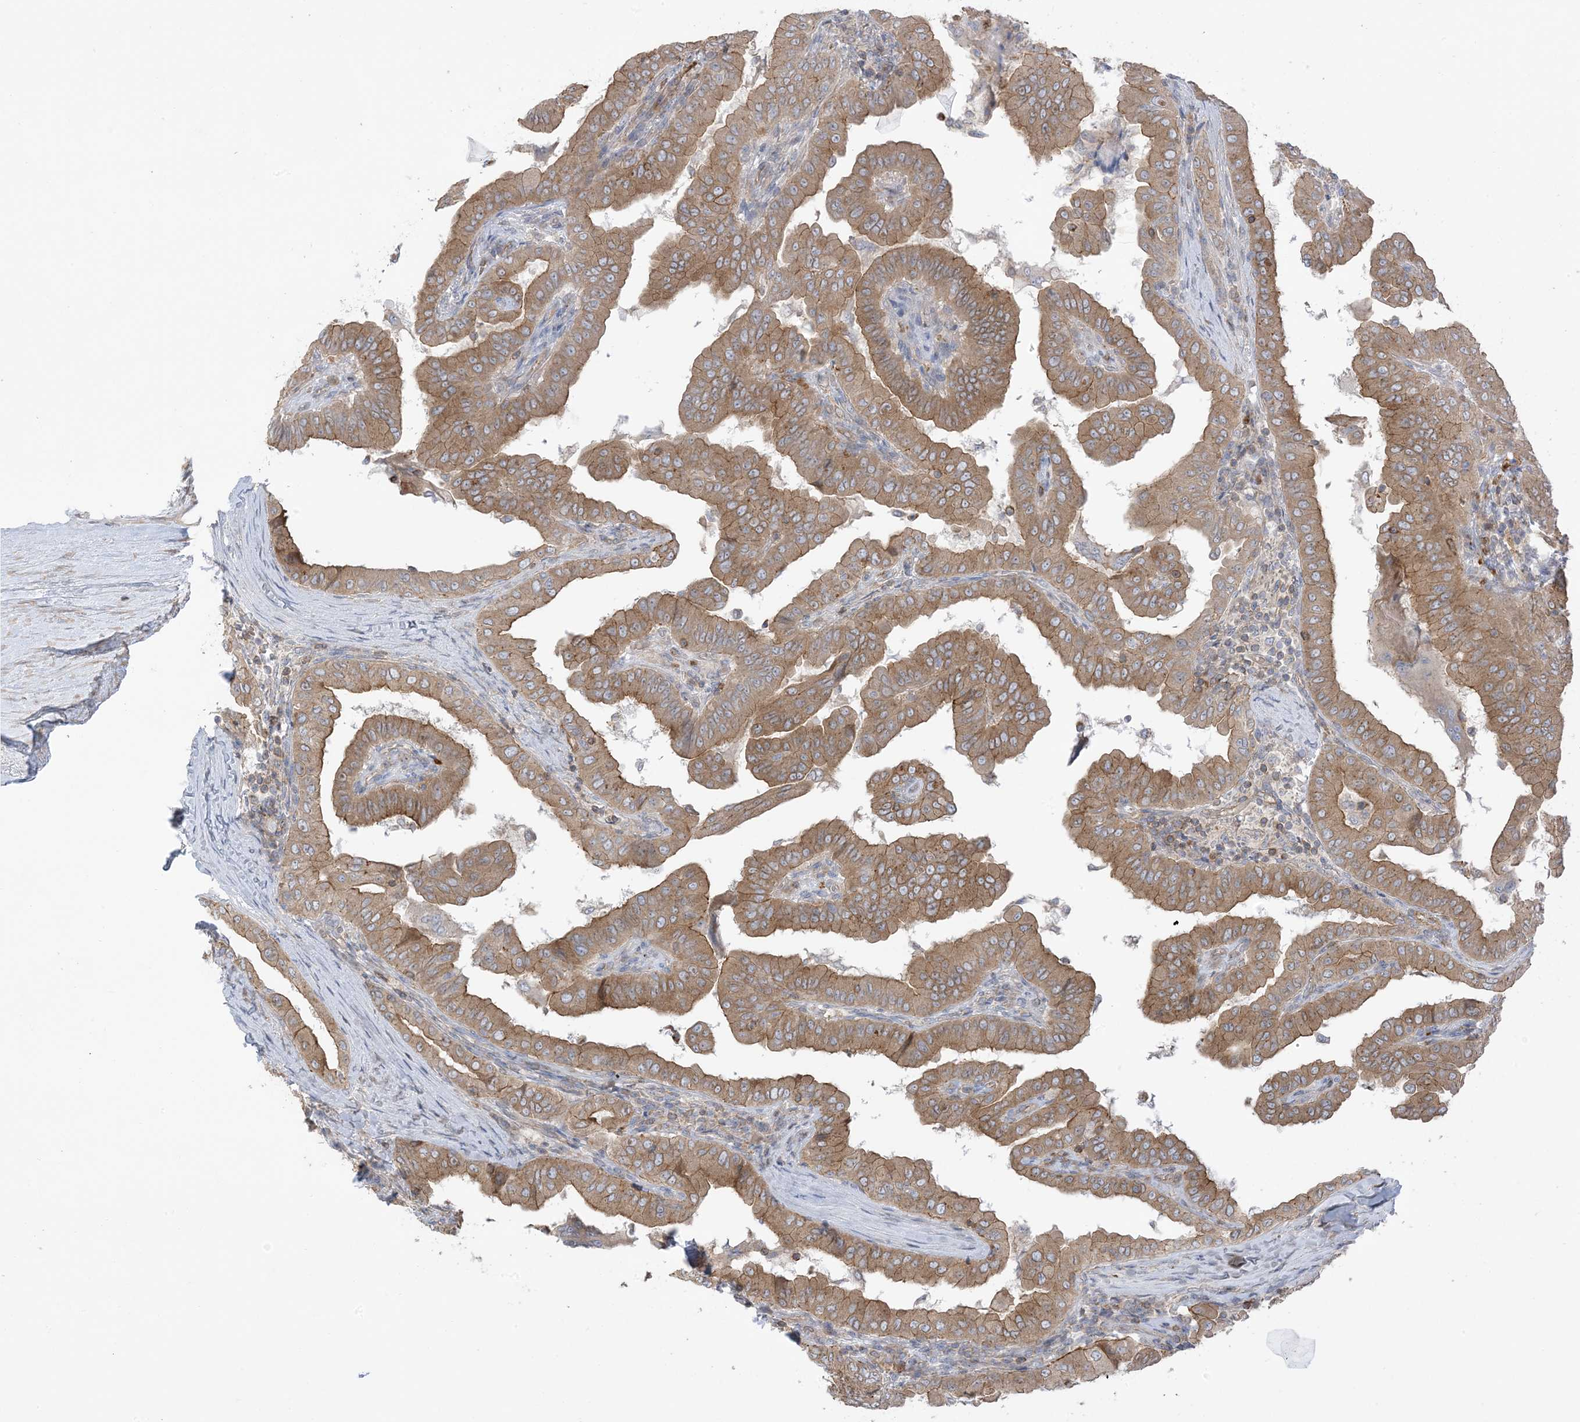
{"staining": {"intensity": "moderate", "quantity": ">75%", "location": "cytoplasmic/membranous"}, "tissue": "thyroid cancer", "cell_type": "Tumor cells", "image_type": "cancer", "snomed": [{"axis": "morphology", "description": "Papillary adenocarcinoma, NOS"}, {"axis": "topography", "description": "Thyroid gland"}], "caption": "Immunohistochemistry (DAB) staining of papillary adenocarcinoma (thyroid) exhibits moderate cytoplasmic/membranous protein expression in approximately >75% of tumor cells.", "gene": "ICMT", "patient": {"sex": "male", "age": 33}}